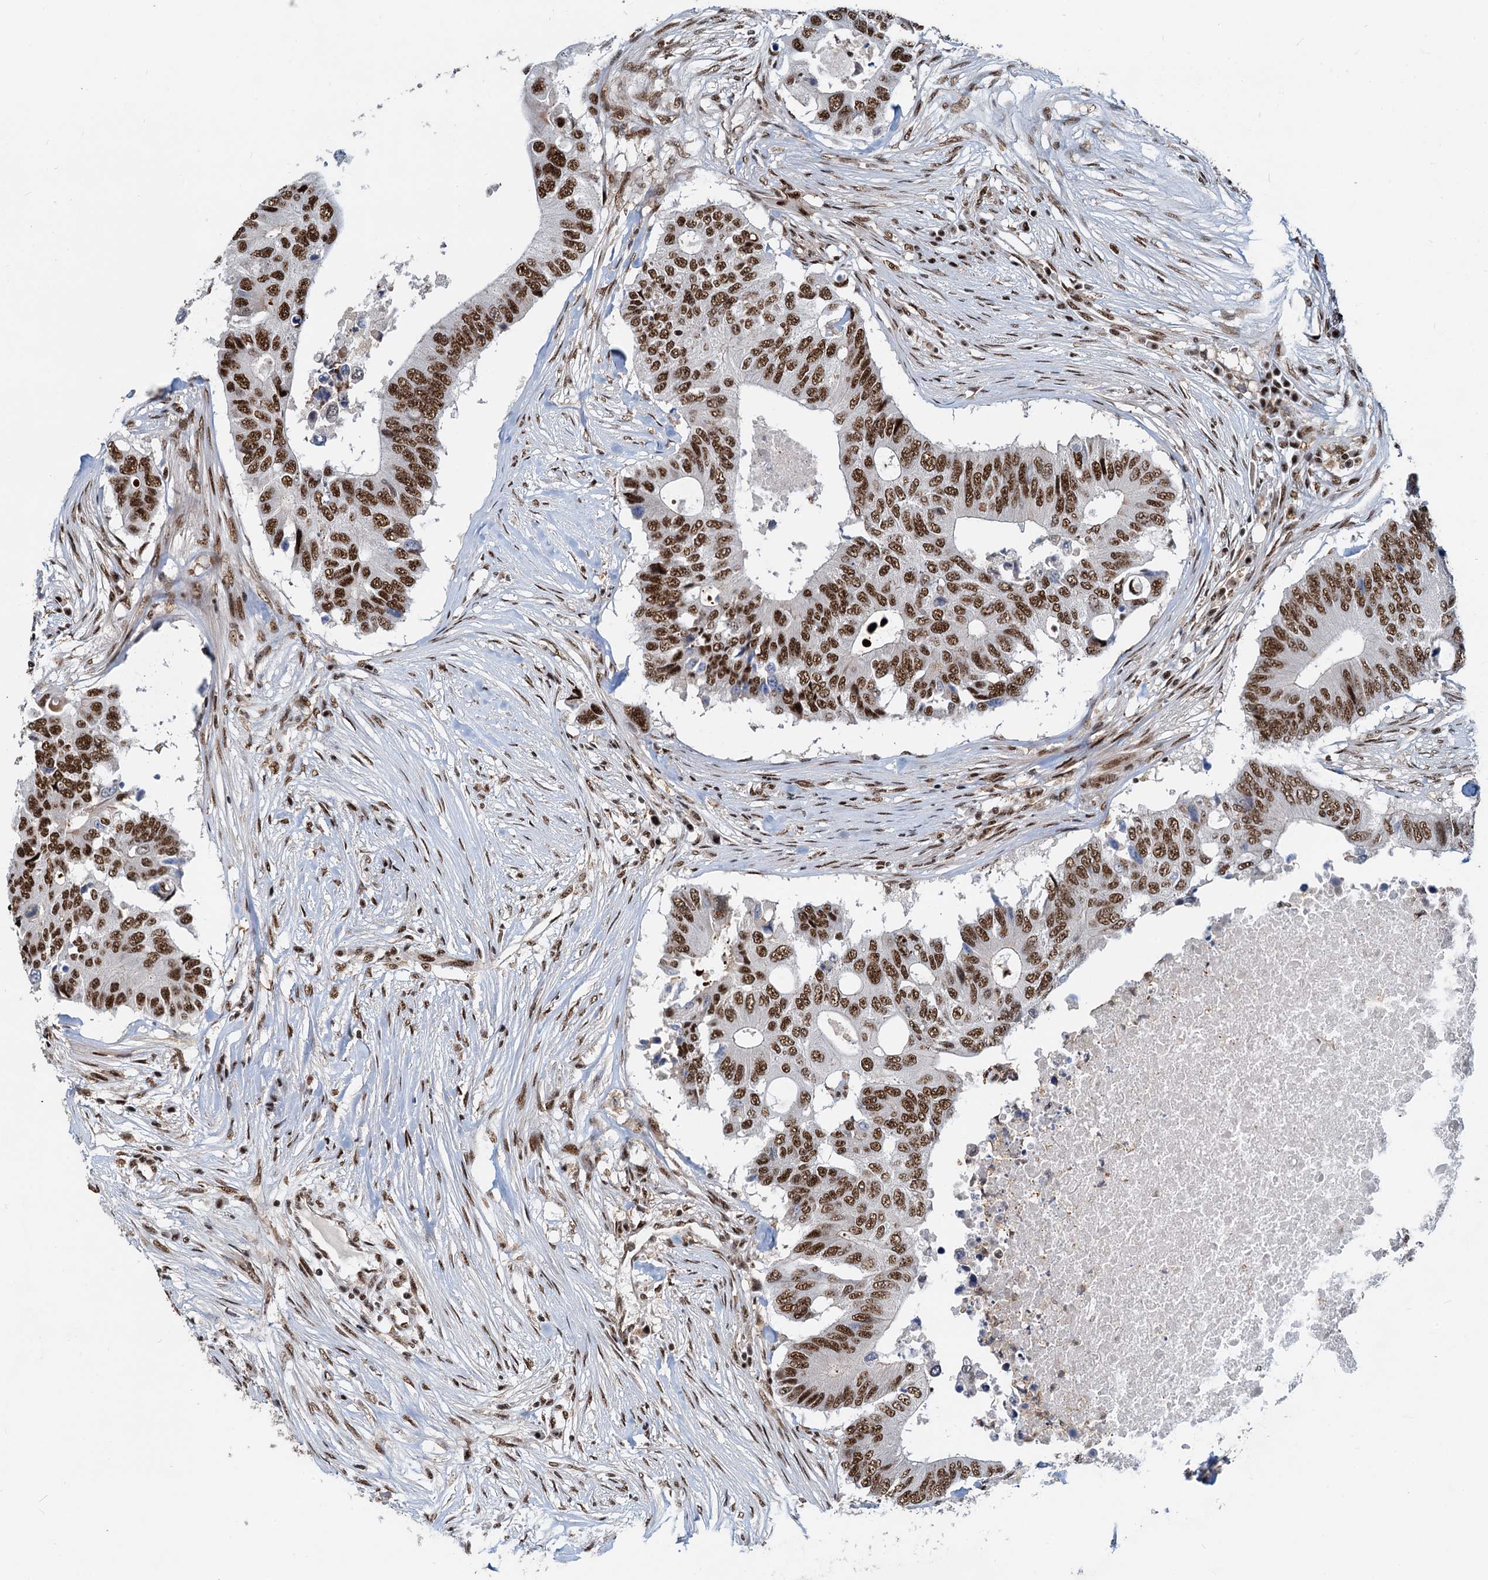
{"staining": {"intensity": "strong", "quantity": ">75%", "location": "nuclear"}, "tissue": "colorectal cancer", "cell_type": "Tumor cells", "image_type": "cancer", "snomed": [{"axis": "morphology", "description": "Adenocarcinoma, NOS"}, {"axis": "topography", "description": "Colon"}], "caption": "Tumor cells reveal high levels of strong nuclear positivity in approximately >75% of cells in colorectal cancer (adenocarcinoma).", "gene": "RBM26", "patient": {"sex": "male", "age": 71}}